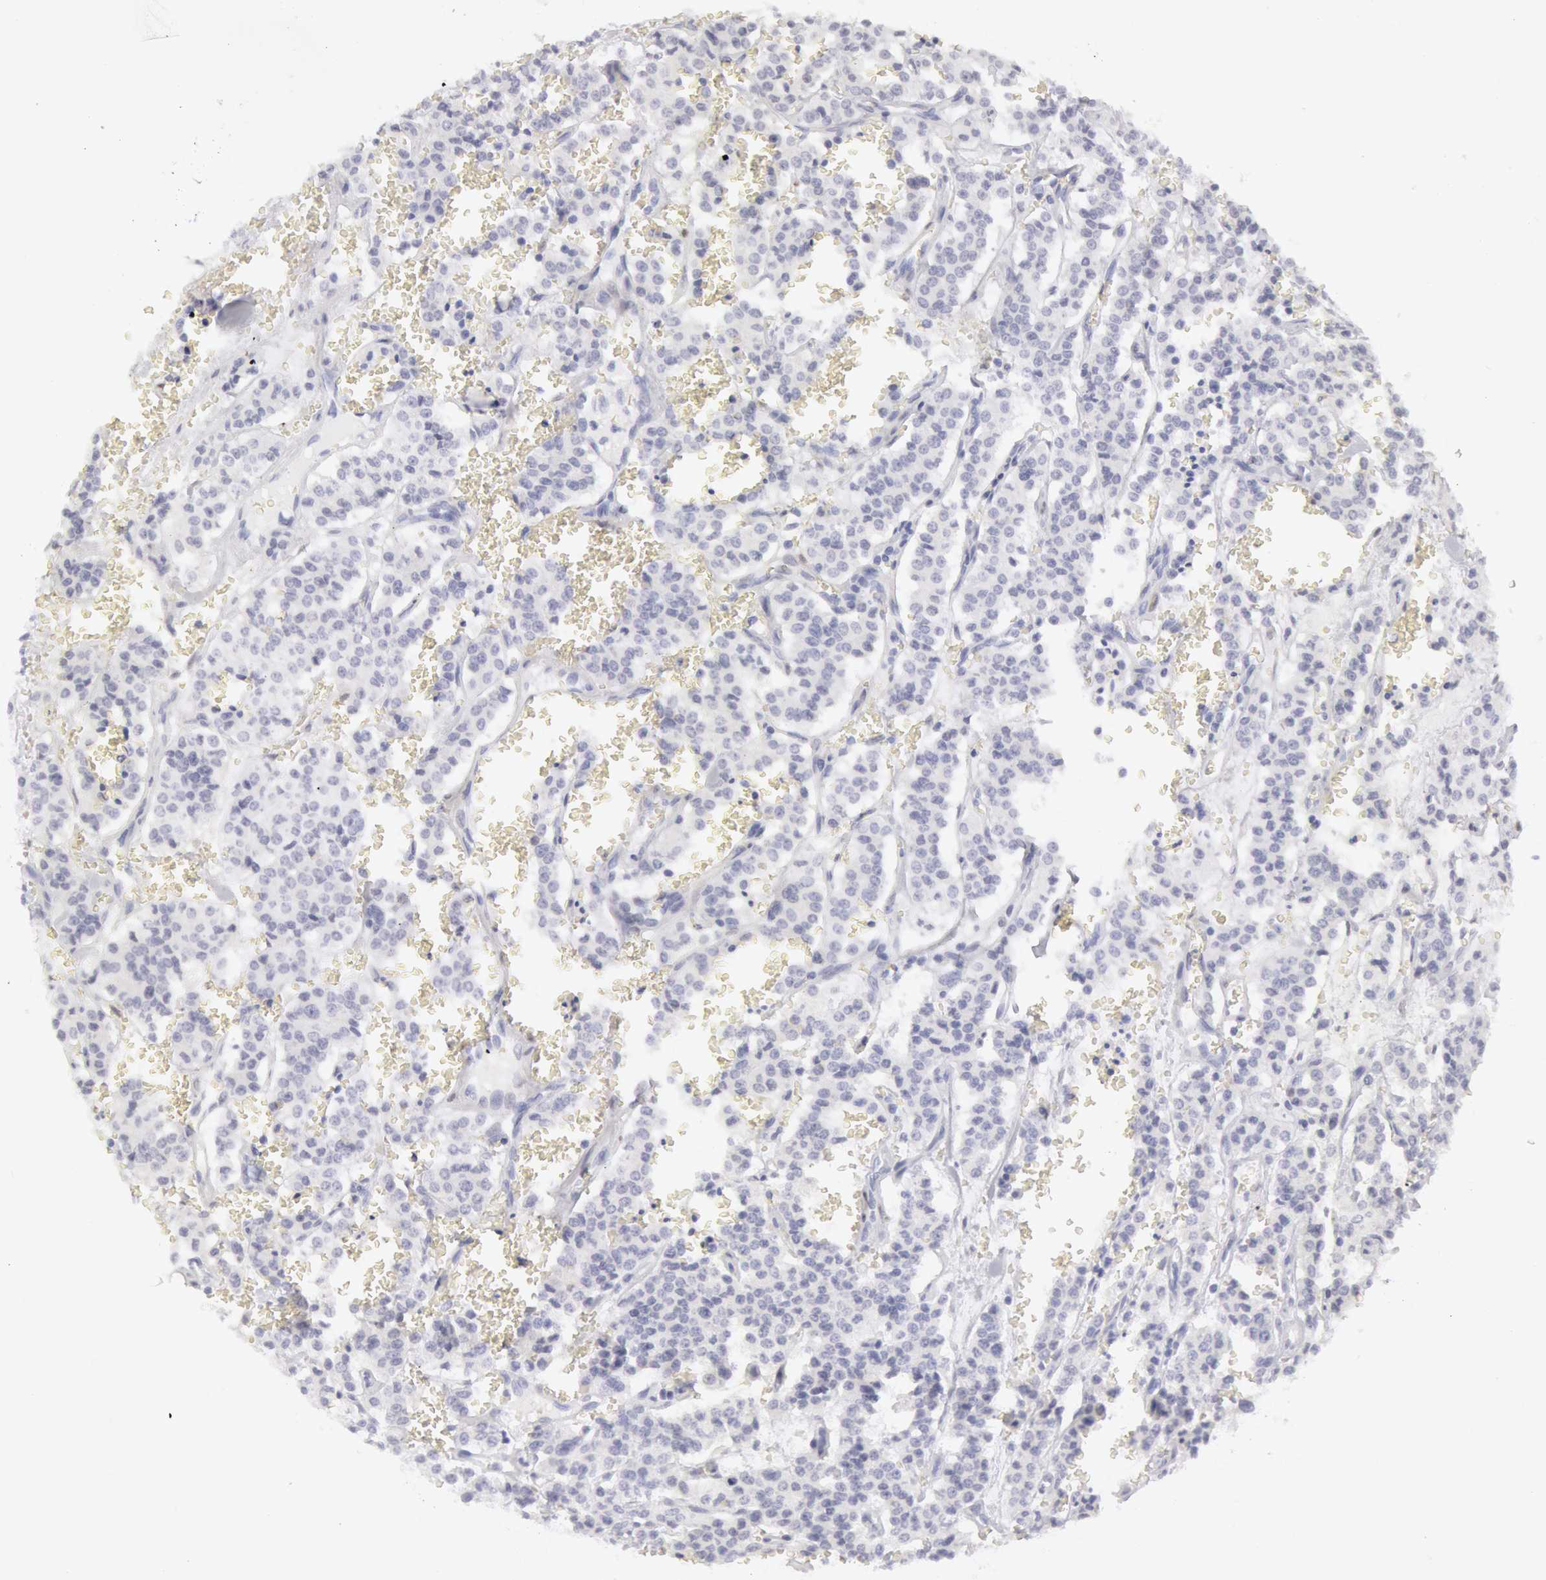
{"staining": {"intensity": "negative", "quantity": "none", "location": "none"}, "tissue": "carcinoid", "cell_type": "Tumor cells", "image_type": "cancer", "snomed": [{"axis": "morphology", "description": "Carcinoid, malignant, NOS"}, {"axis": "topography", "description": "Bronchus"}], "caption": "IHC image of human malignant carcinoid stained for a protein (brown), which reveals no staining in tumor cells. The staining is performed using DAB brown chromogen with nuclei counter-stained in using hematoxylin.", "gene": "FHL1", "patient": {"sex": "male", "age": 55}}